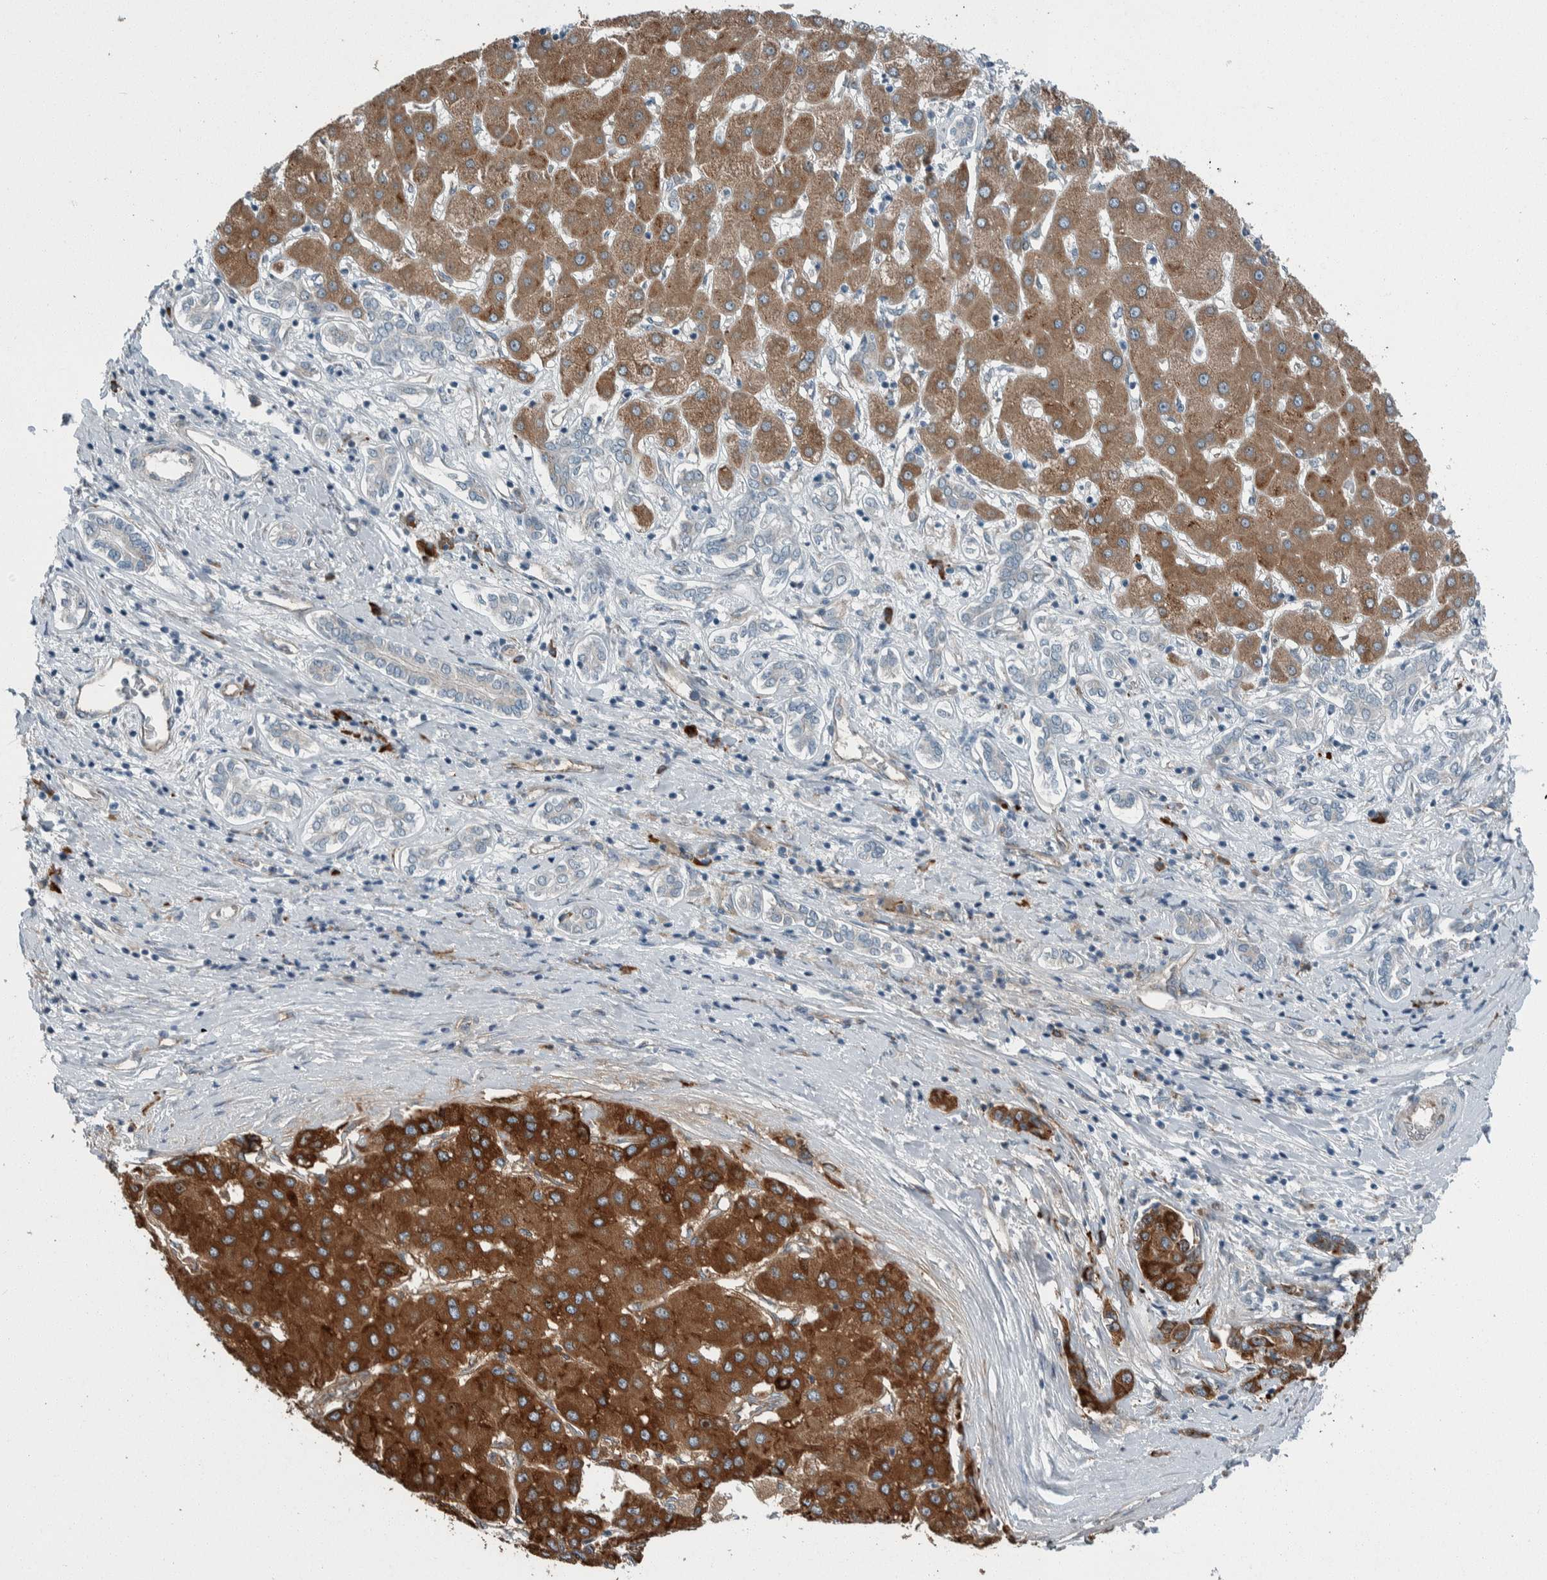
{"staining": {"intensity": "strong", "quantity": ">75%", "location": "cytoplasmic/membranous"}, "tissue": "liver cancer", "cell_type": "Tumor cells", "image_type": "cancer", "snomed": [{"axis": "morphology", "description": "Carcinoma, Hepatocellular, NOS"}, {"axis": "topography", "description": "Liver"}], "caption": "Immunohistochemistry (IHC) photomicrograph of human liver hepatocellular carcinoma stained for a protein (brown), which demonstrates high levels of strong cytoplasmic/membranous expression in about >75% of tumor cells.", "gene": "USP25", "patient": {"sex": "male", "age": 65}}